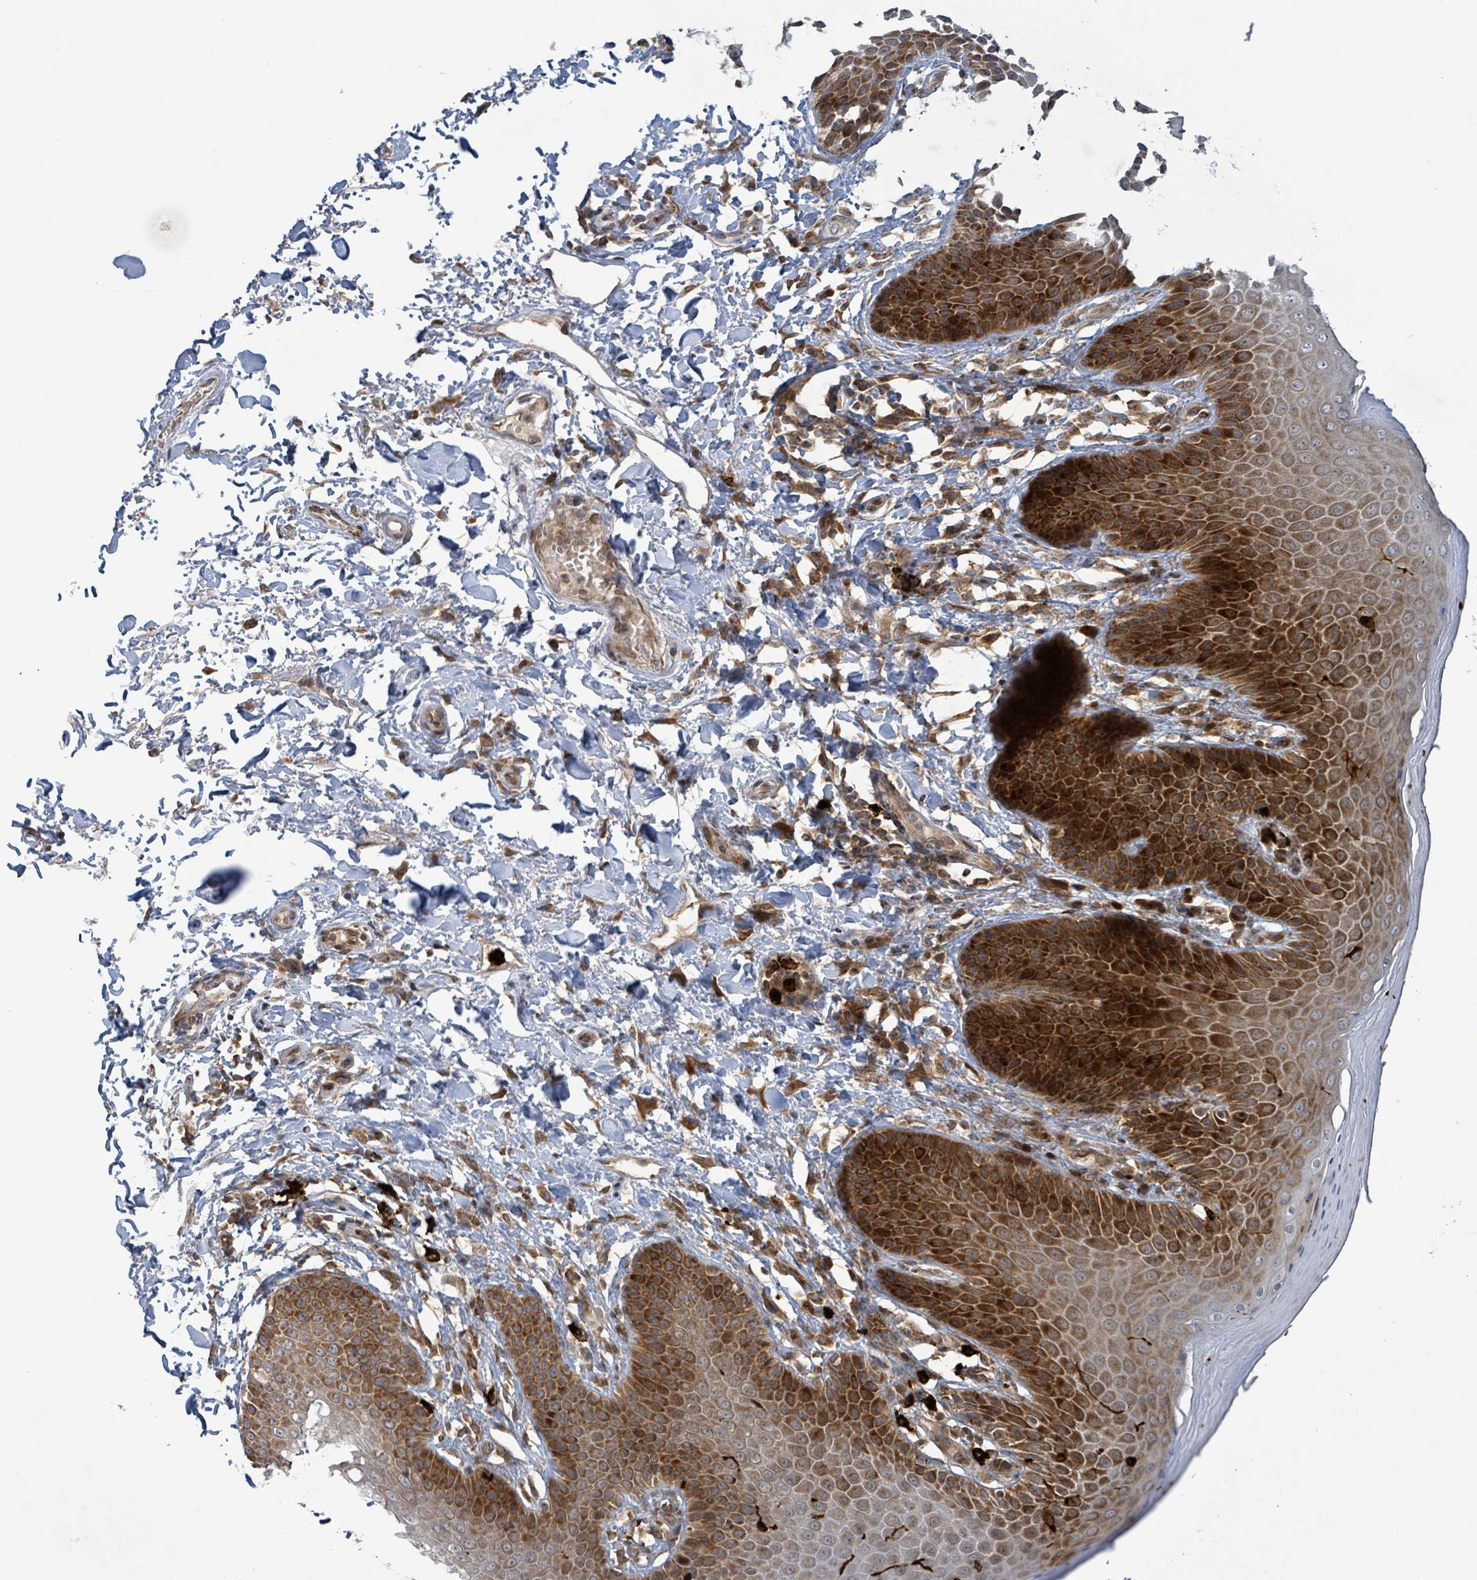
{"staining": {"intensity": "strong", "quantity": ">75%", "location": "cytoplasmic/membranous"}, "tissue": "skin", "cell_type": "Epidermal cells", "image_type": "normal", "snomed": [{"axis": "morphology", "description": "Normal tissue, NOS"}, {"axis": "topography", "description": "Peripheral nerve tissue"}], "caption": "IHC (DAB) staining of benign skin displays strong cytoplasmic/membranous protein staining in approximately >75% of epidermal cells.", "gene": "OR51E1", "patient": {"sex": "male", "age": 51}}